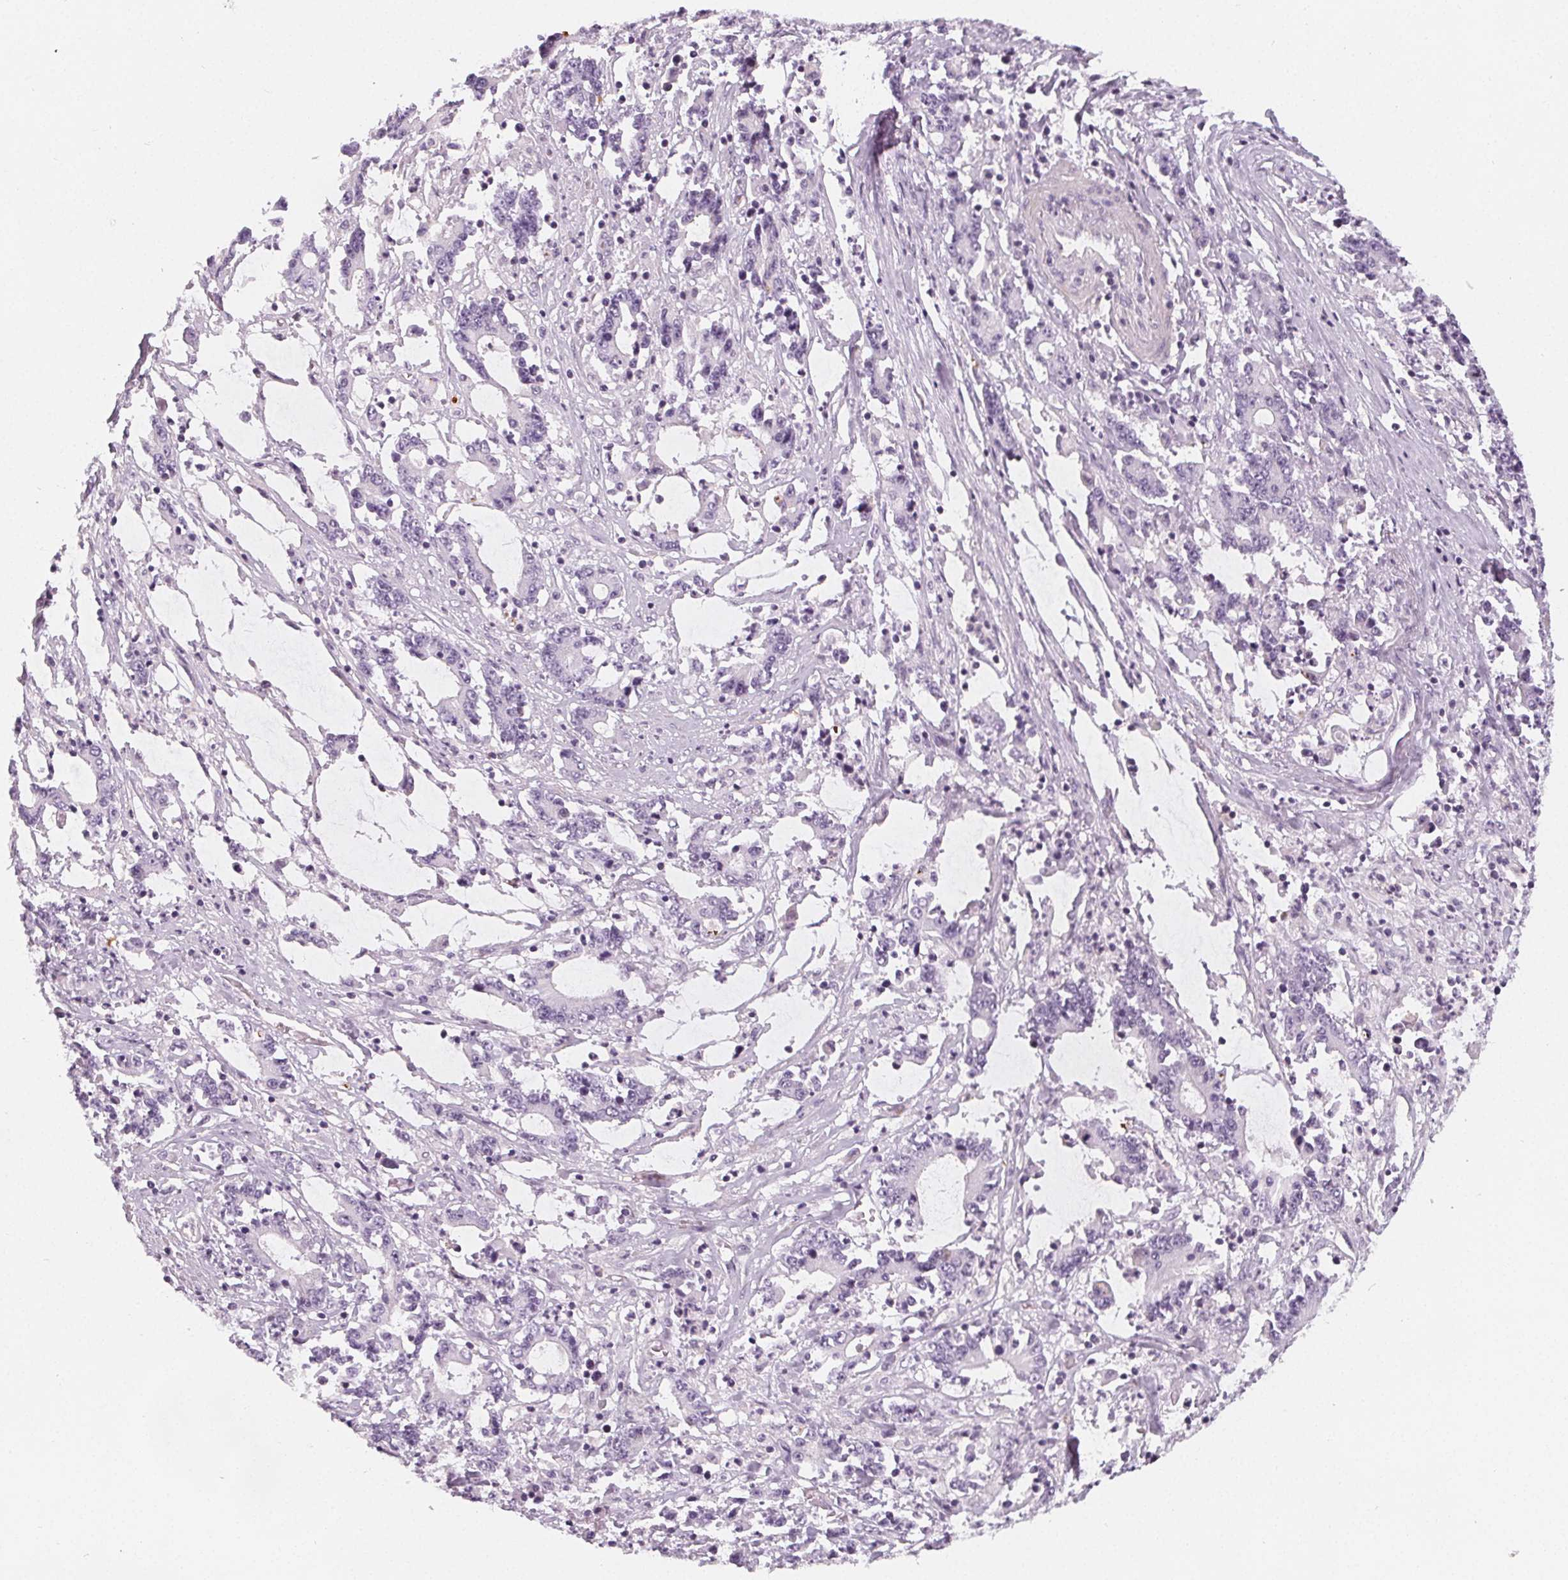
{"staining": {"intensity": "negative", "quantity": "none", "location": "none"}, "tissue": "stomach cancer", "cell_type": "Tumor cells", "image_type": "cancer", "snomed": [{"axis": "morphology", "description": "Adenocarcinoma, NOS"}, {"axis": "topography", "description": "Stomach, upper"}], "caption": "An image of stomach cancer stained for a protein exhibits no brown staining in tumor cells. (Brightfield microscopy of DAB IHC at high magnification).", "gene": "SLC5A12", "patient": {"sex": "male", "age": 68}}